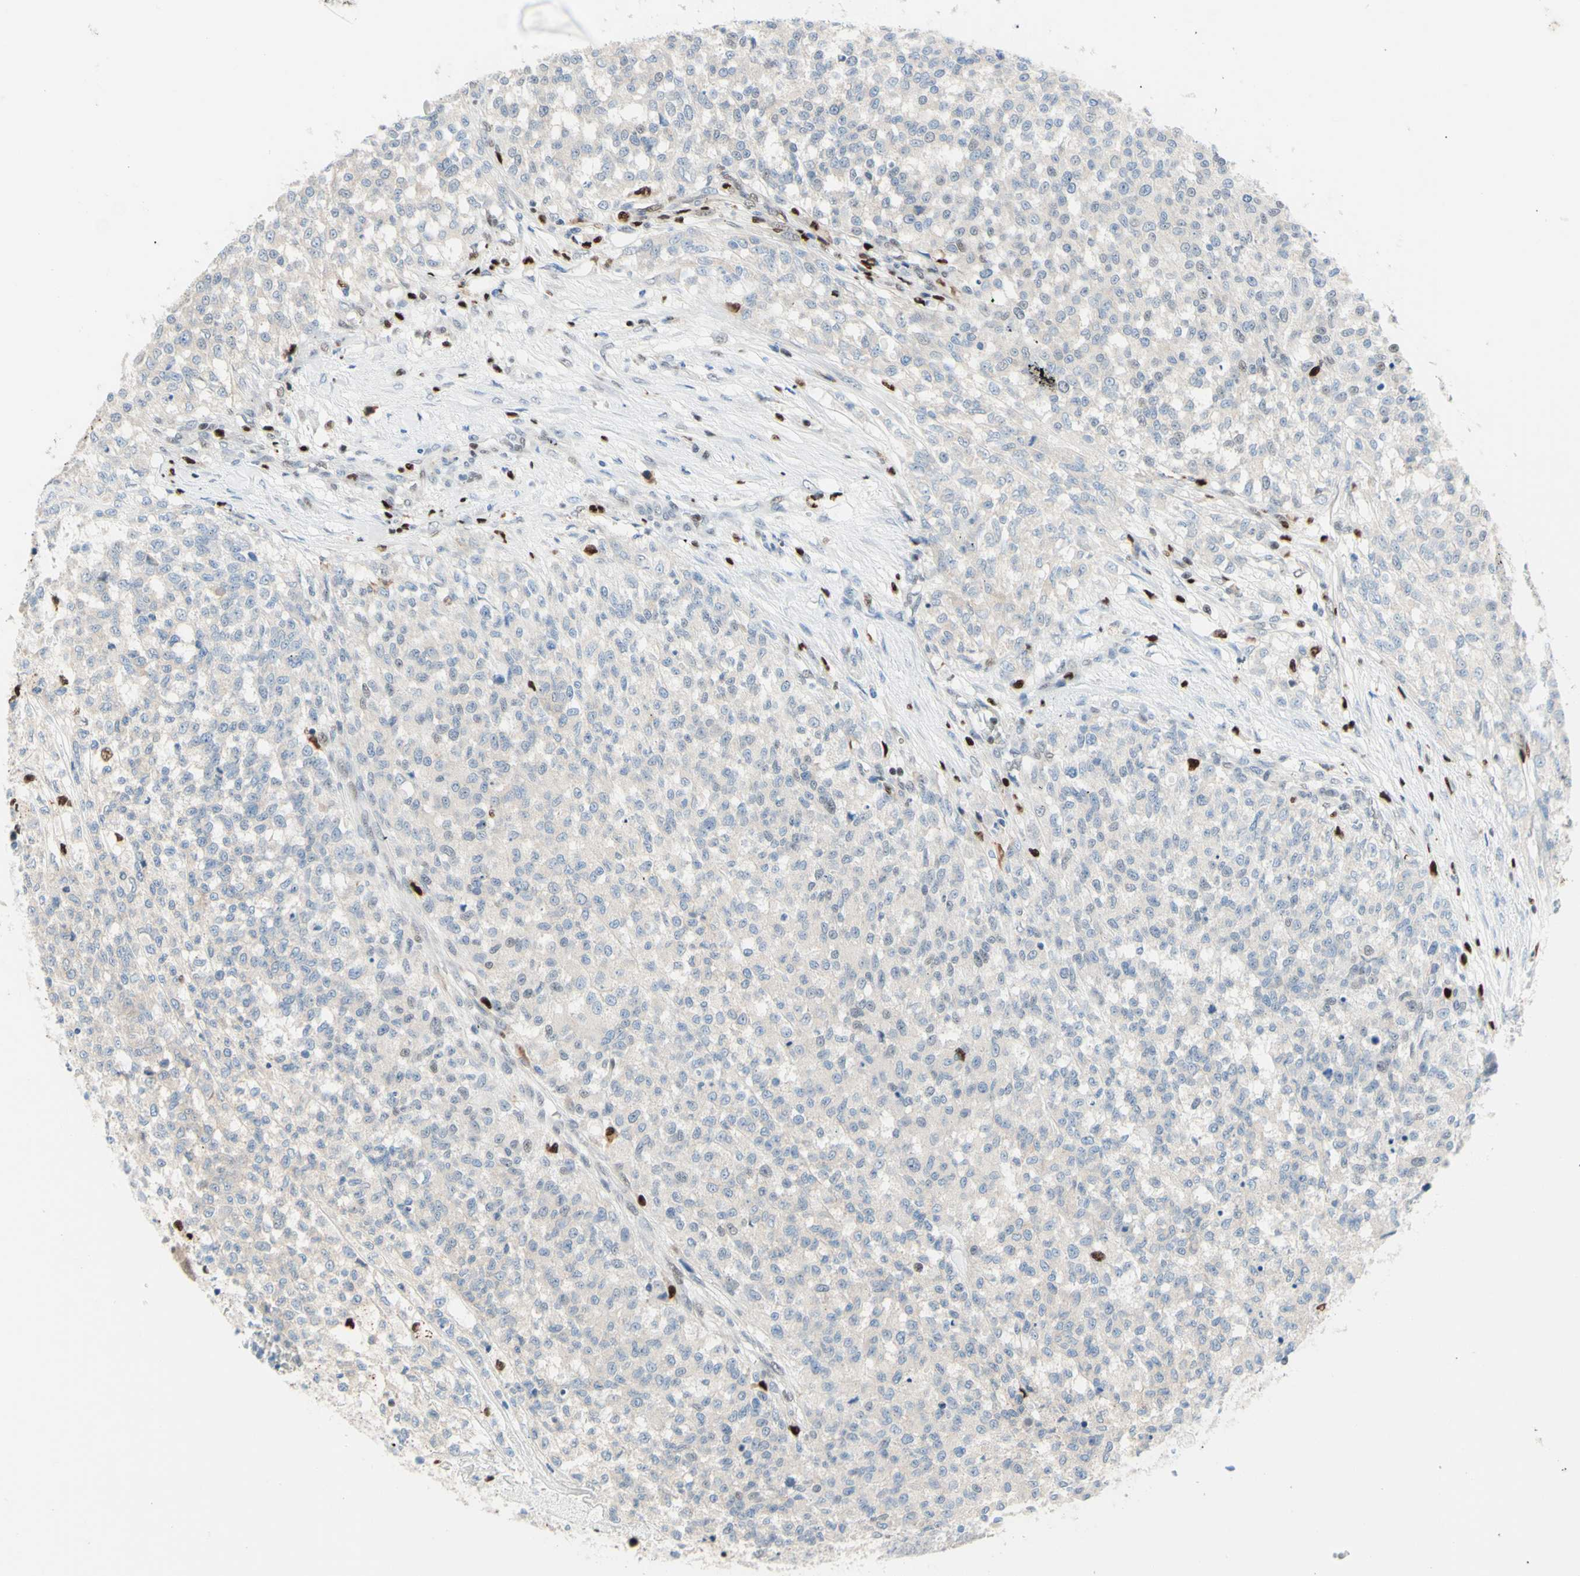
{"staining": {"intensity": "negative", "quantity": "none", "location": "none"}, "tissue": "testis cancer", "cell_type": "Tumor cells", "image_type": "cancer", "snomed": [{"axis": "morphology", "description": "Seminoma, NOS"}, {"axis": "topography", "description": "Testis"}], "caption": "Tumor cells show no significant protein positivity in seminoma (testis).", "gene": "EED", "patient": {"sex": "male", "age": 59}}